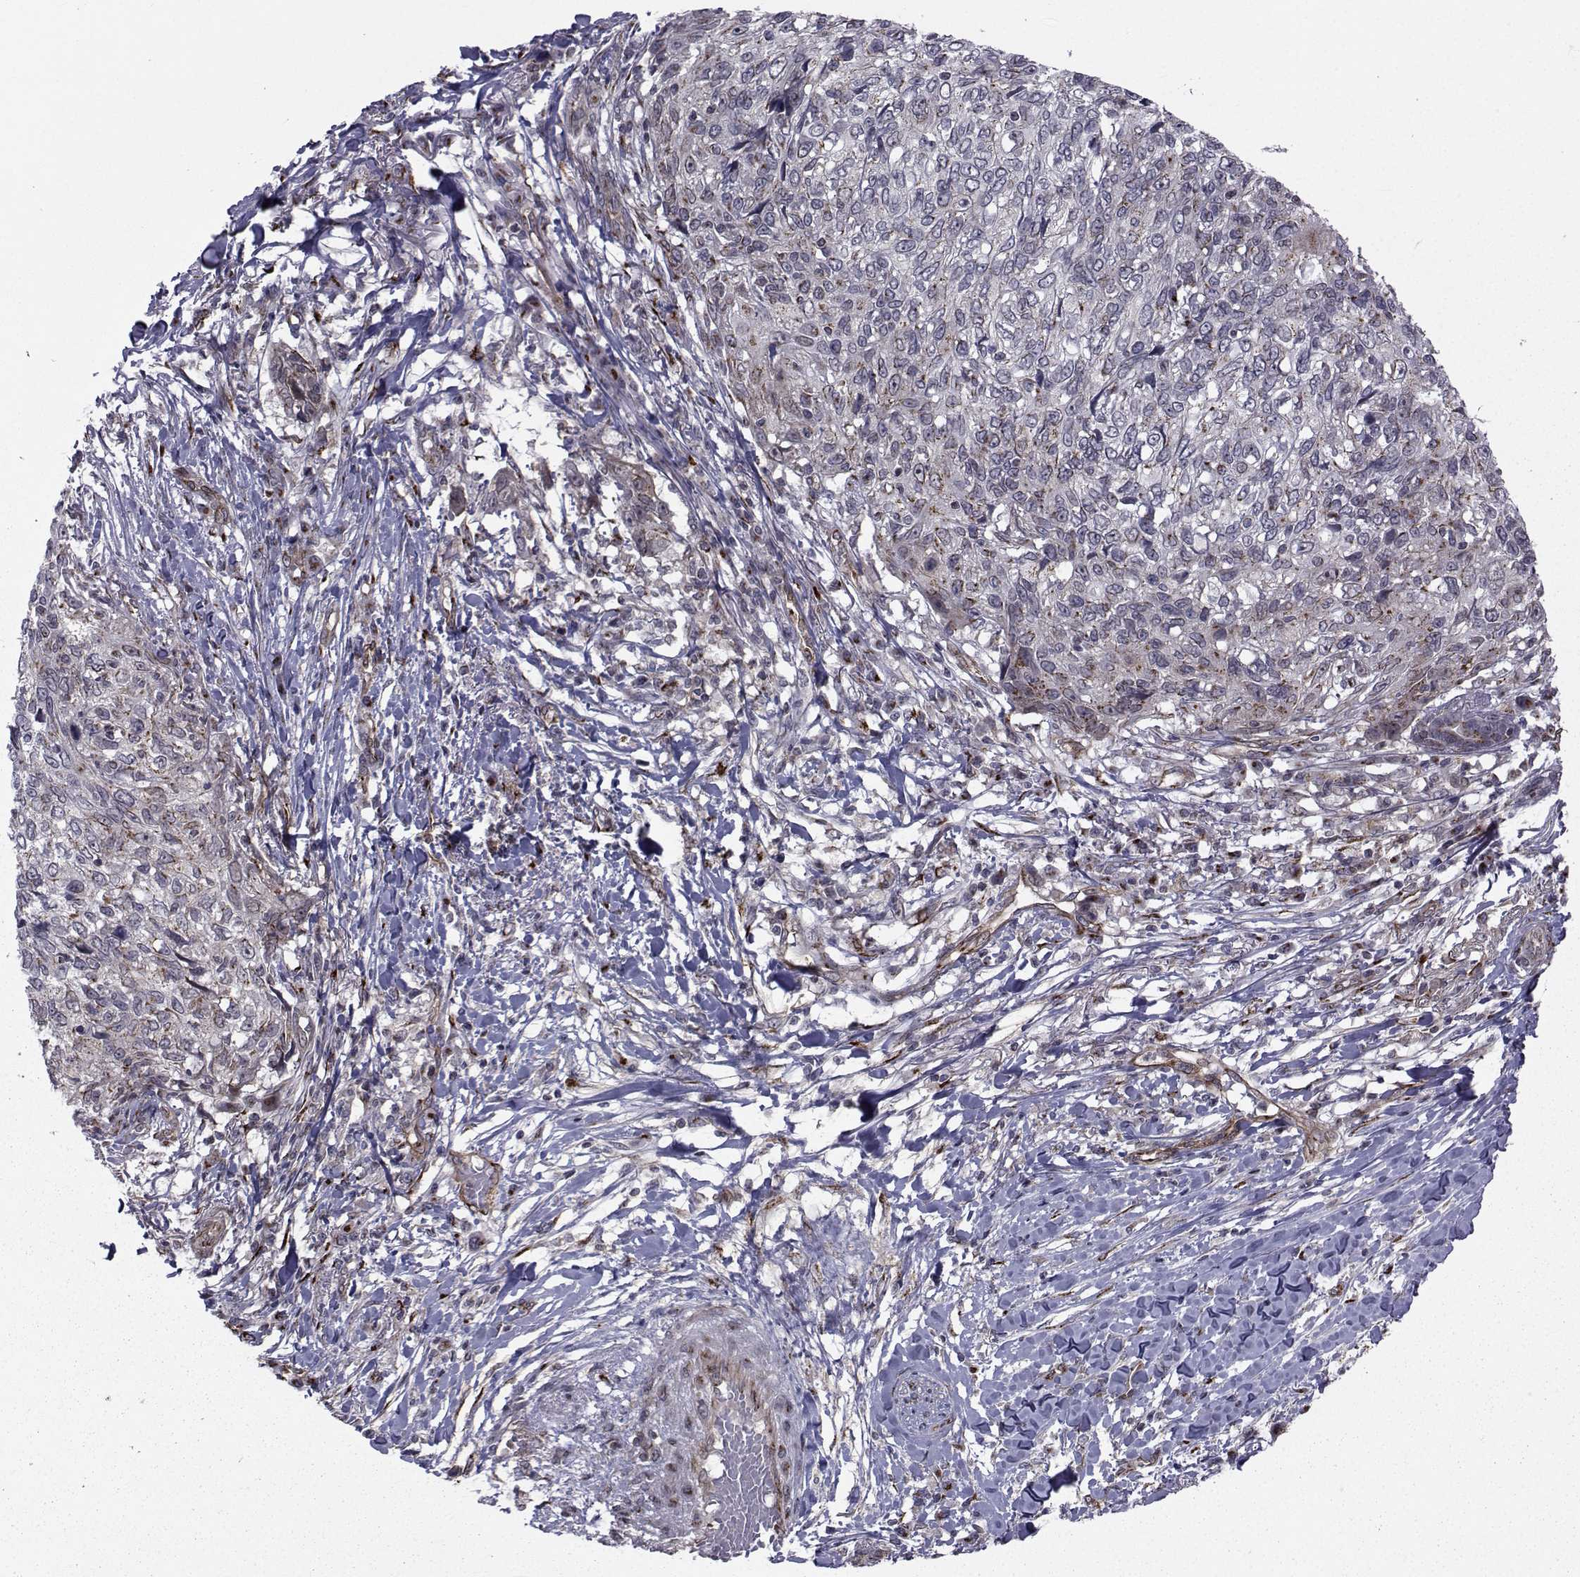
{"staining": {"intensity": "weak", "quantity": "<25%", "location": "cytoplasmic/membranous"}, "tissue": "skin cancer", "cell_type": "Tumor cells", "image_type": "cancer", "snomed": [{"axis": "morphology", "description": "Squamous cell carcinoma, NOS"}, {"axis": "topography", "description": "Skin"}], "caption": "IHC of squamous cell carcinoma (skin) reveals no positivity in tumor cells.", "gene": "ATP6V1C2", "patient": {"sex": "male", "age": 92}}